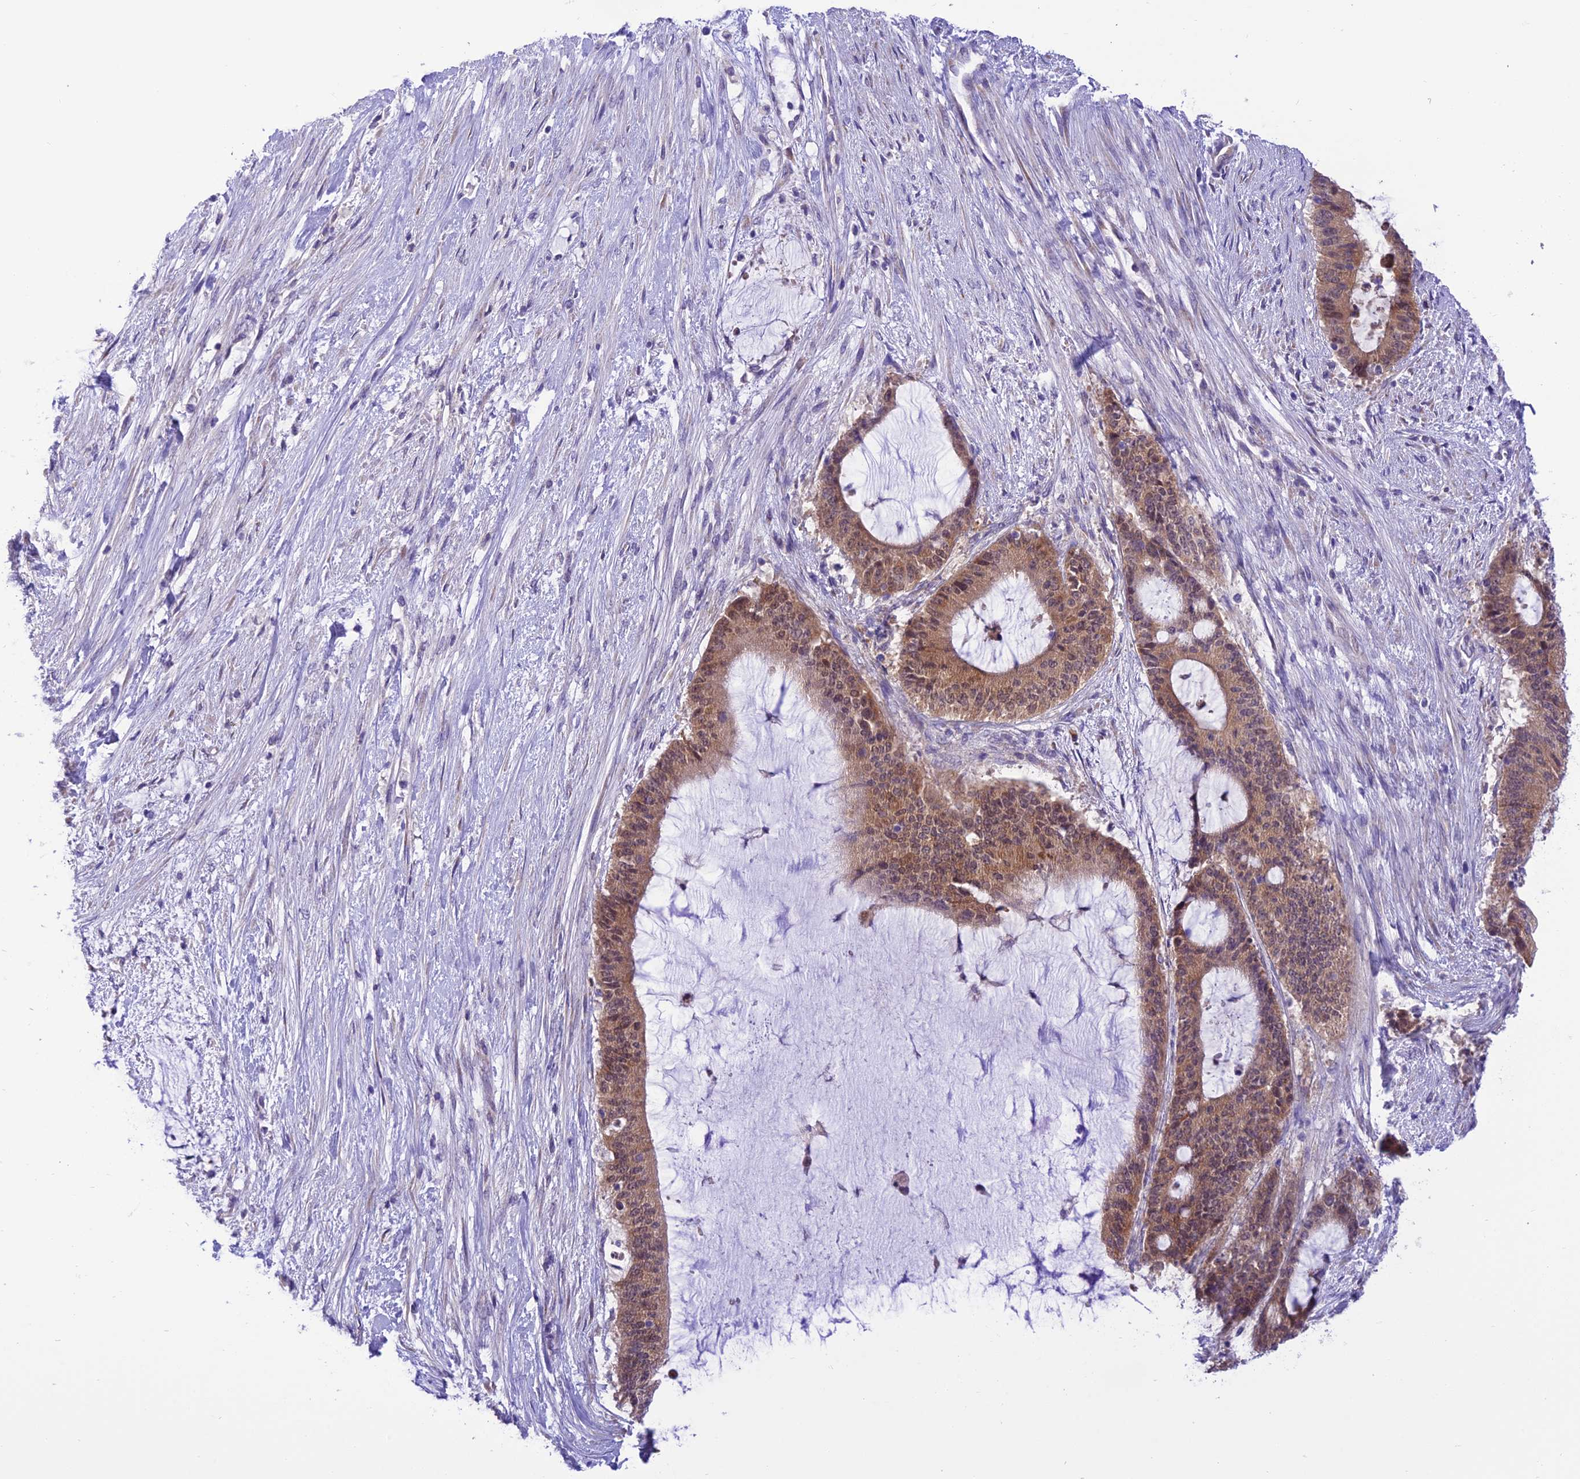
{"staining": {"intensity": "moderate", "quantity": ">75%", "location": "cytoplasmic/membranous,nuclear"}, "tissue": "liver cancer", "cell_type": "Tumor cells", "image_type": "cancer", "snomed": [{"axis": "morphology", "description": "Normal tissue, NOS"}, {"axis": "morphology", "description": "Cholangiocarcinoma"}, {"axis": "topography", "description": "Liver"}, {"axis": "topography", "description": "Peripheral nerve tissue"}], "caption": "Protein analysis of liver cancer (cholangiocarcinoma) tissue displays moderate cytoplasmic/membranous and nuclear expression in about >75% of tumor cells.", "gene": "RNF126", "patient": {"sex": "female", "age": 73}}